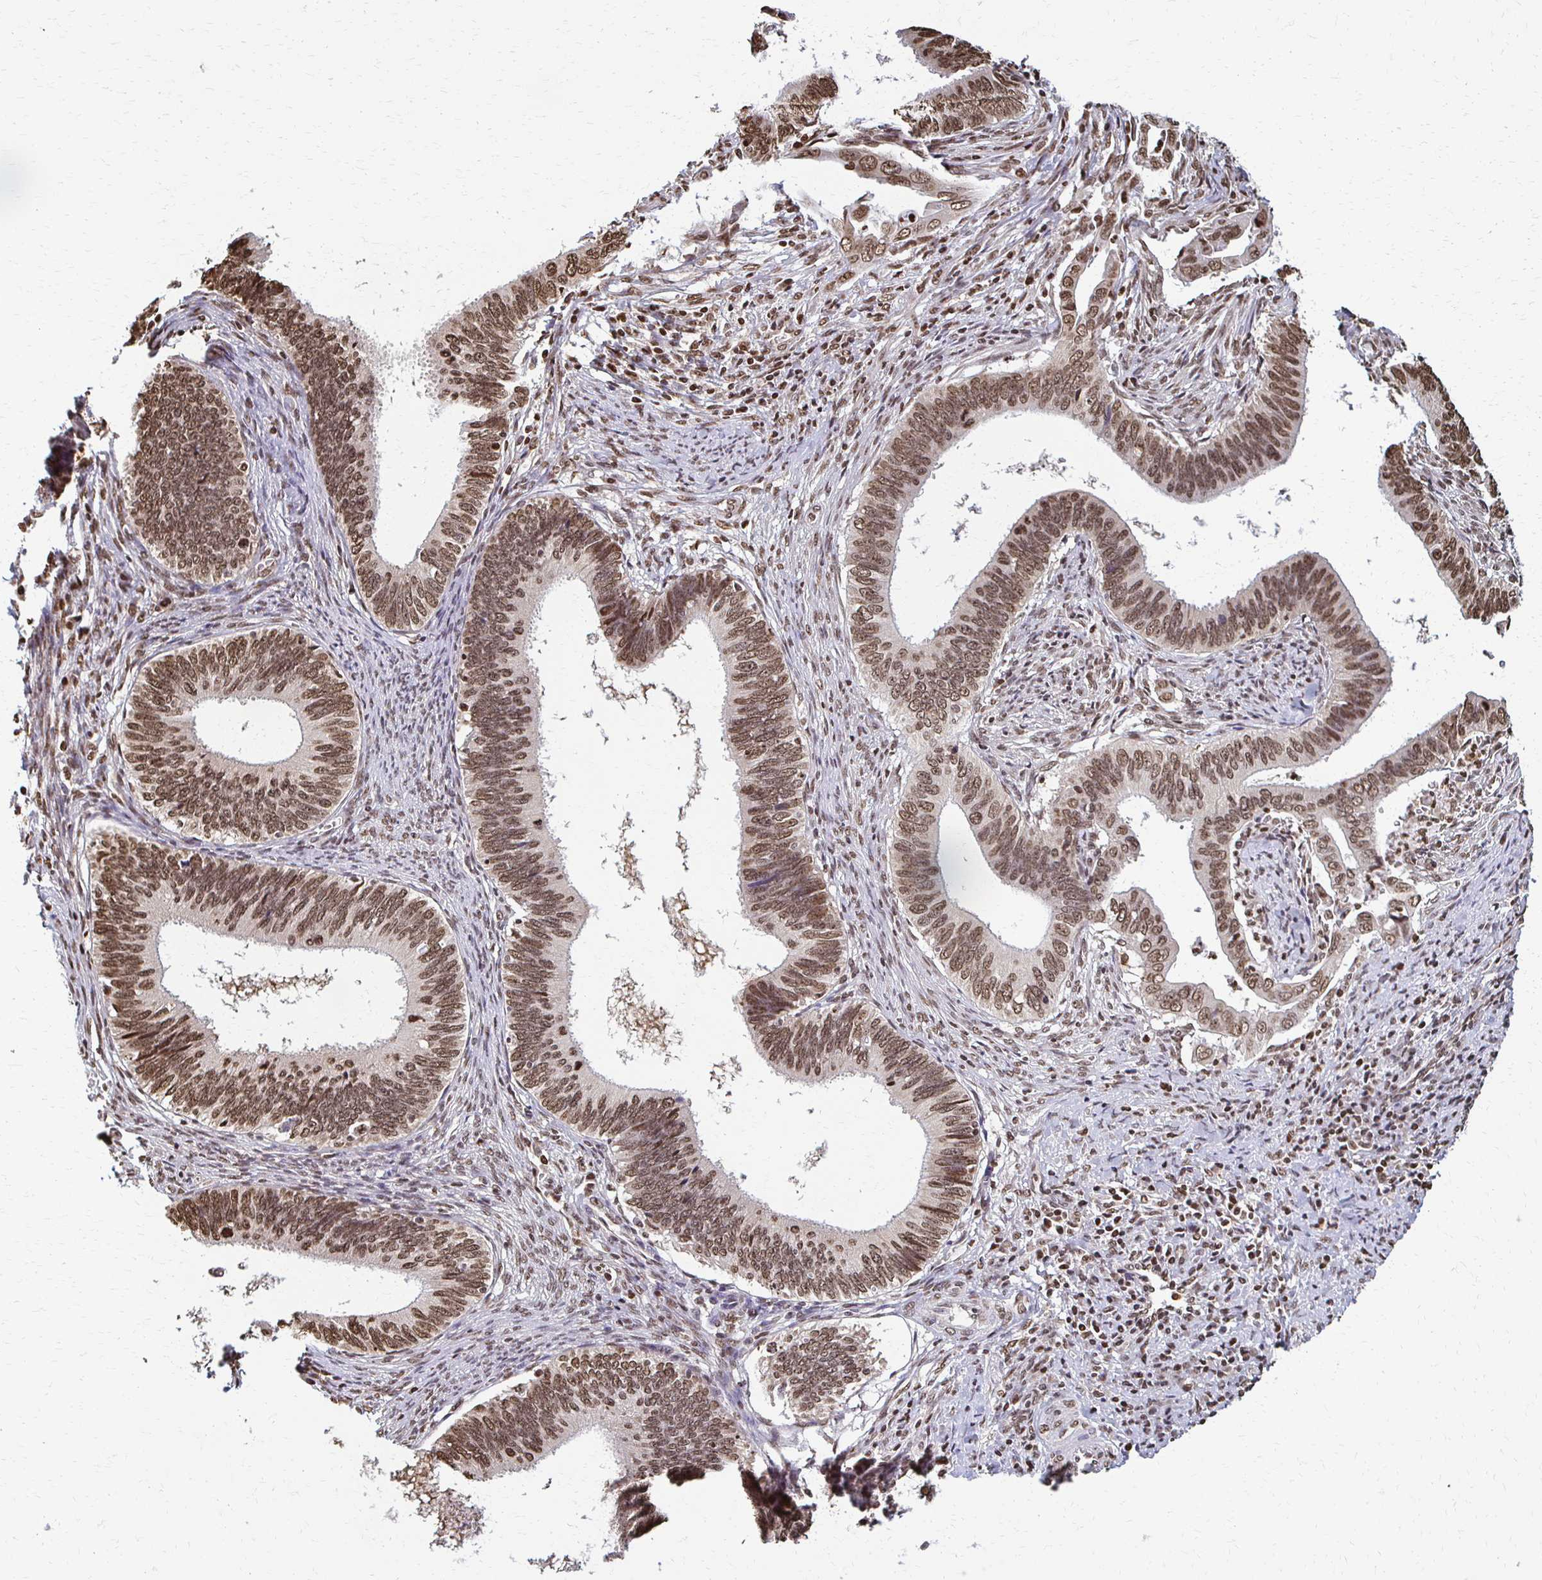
{"staining": {"intensity": "moderate", "quantity": ">75%", "location": "nuclear"}, "tissue": "cervical cancer", "cell_type": "Tumor cells", "image_type": "cancer", "snomed": [{"axis": "morphology", "description": "Adenocarcinoma, NOS"}, {"axis": "topography", "description": "Cervix"}], "caption": "Human adenocarcinoma (cervical) stained with a protein marker displays moderate staining in tumor cells.", "gene": "HOXA9", "patient": {"sex": "female", "age": 42}}